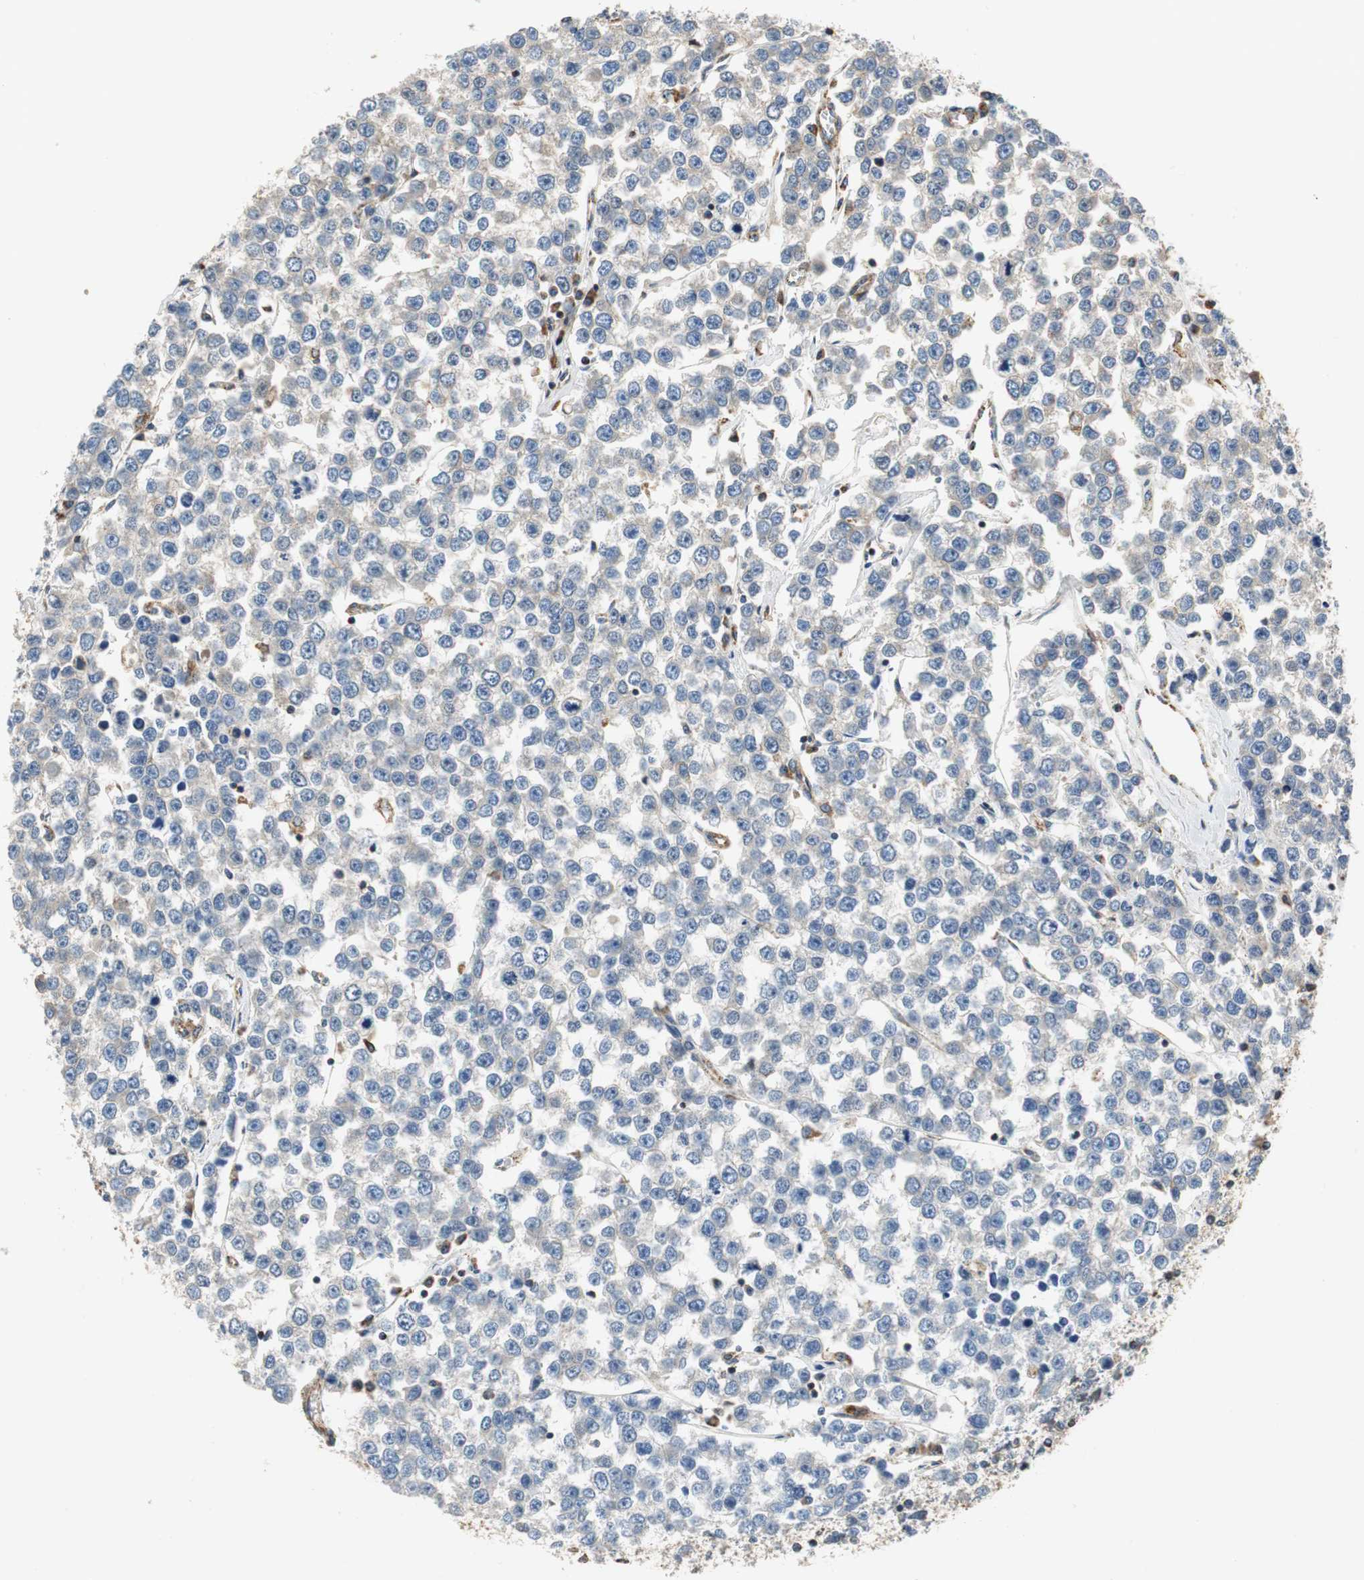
{"staining": {"intensity": "weak", "quantity": "25%-75%", "location": "cytoplasmic/membranous"}, "tissue": "testis cancer", "cell_type": "Tumor cells", "image_type": "cancer", "snomed": [{"axis": "morphology", "description": "Seminoma, NOS"}, {"axis": "morphology", "description": "Carcinoma, Embryonal, NOS"}, {"axis": "topography", "description": "Testis"}], "caption": "An immunohistochemistry photomicrograph of tumor tissue is shown. Protein staining in brown shows weak cytoplasmic/membranous positivity in testis cancer (seminoma) within tumor cells.", "gene": "GSTK1", "patient": {"sex": "male", "age": 52}}